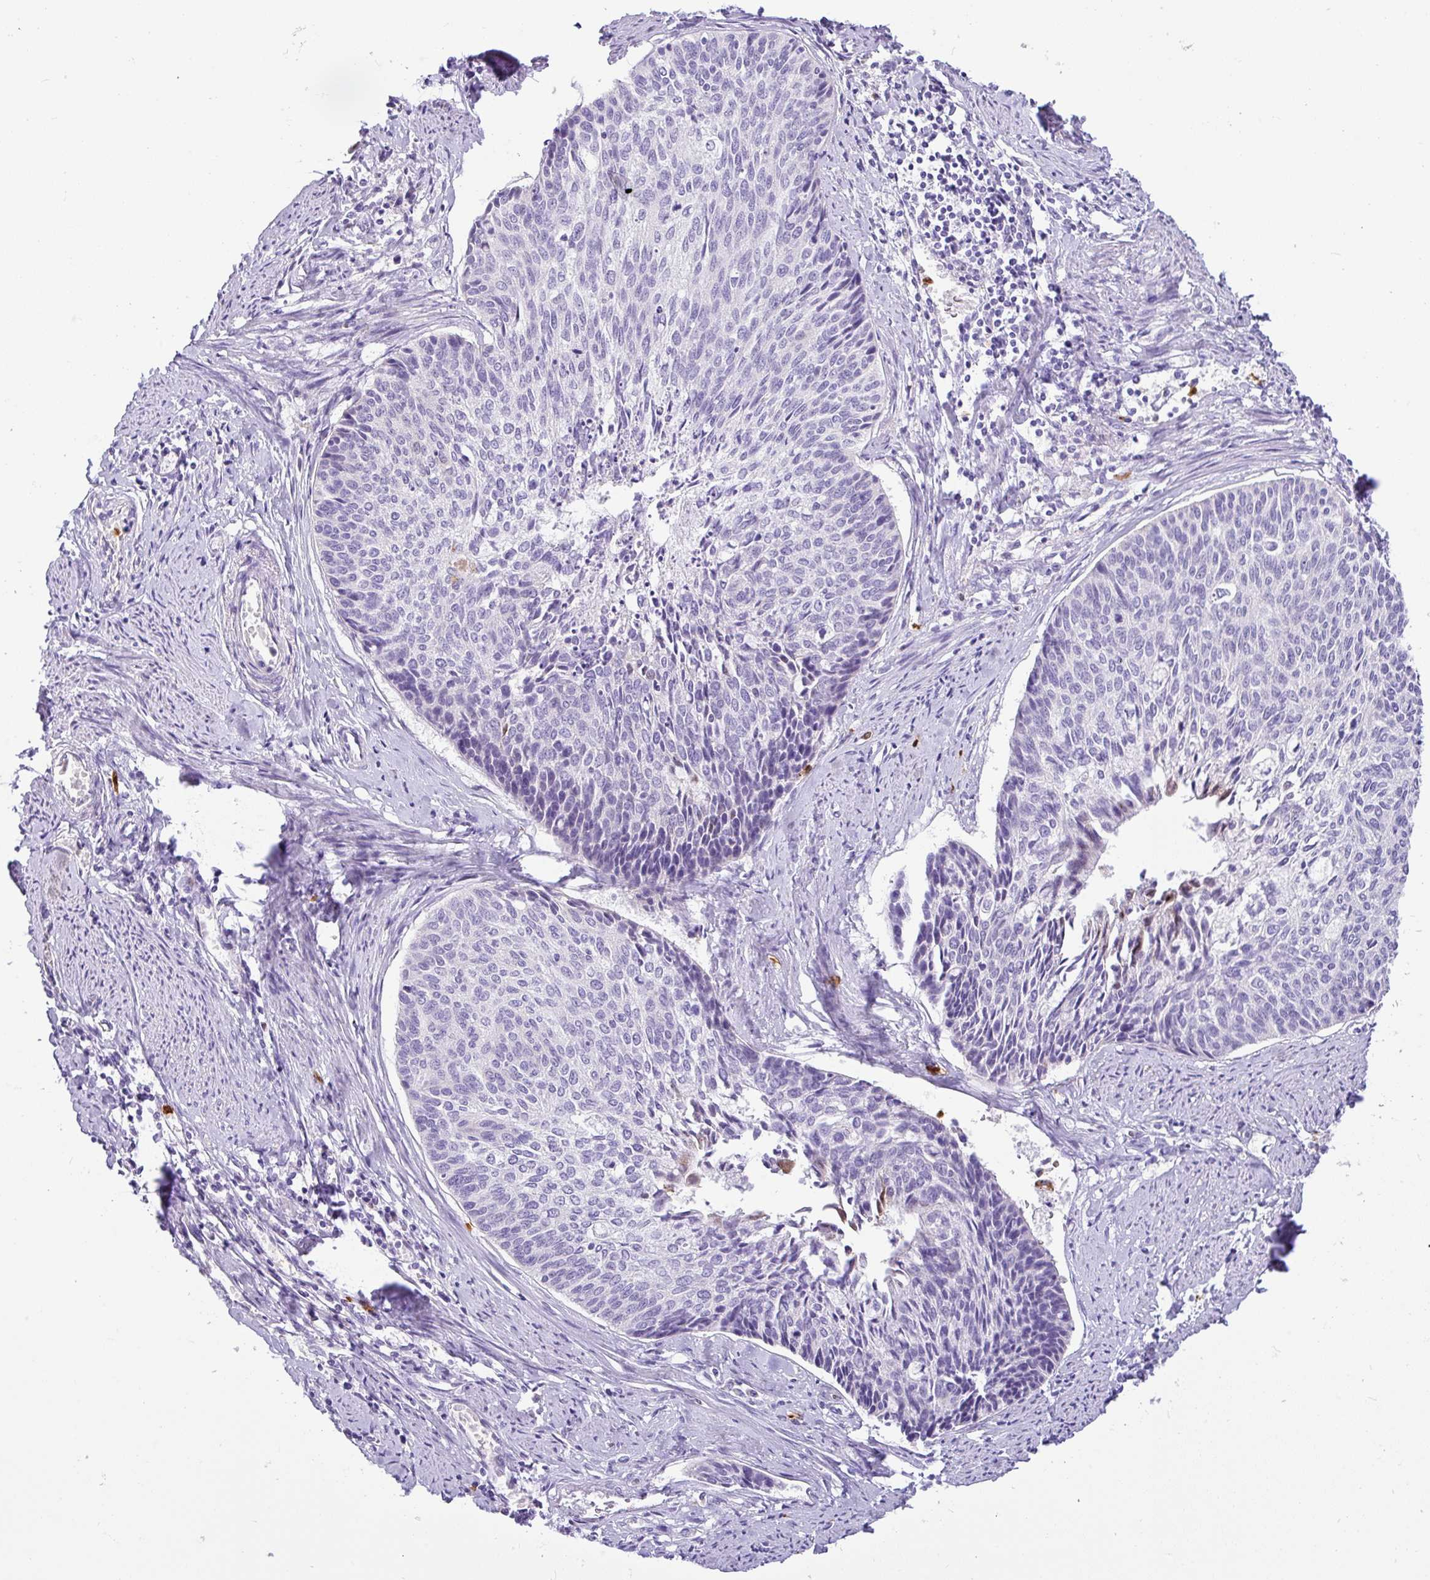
{"staining": {"intensity": "negative", "quantity": "none", "location": "none"}, "tissue": "cervical cancer", "cell_type": "Tumor cells", "image_type": "cancer", "snomed": [{"axis": "morphology", "description": "Squamous cell carcinoma, NOS"}, {"axis": "topography", "description": "Cervix"}], "caption": "This photomicrograph is of squamous cell carcinoma (cervical) stained with IHC to label a protein in brown with the nuclei are counter-stained blue. There is no staining in tumor cells. The staining was performed using DAB (3,3'-diaminobenzidine) to visualize the protein expression in brown, while the nuclei were stained in blue with hematoxylin (Magnification: 20x).", "gene": "SH2D3C", "patient": {"sex": "female", "age": 55}}